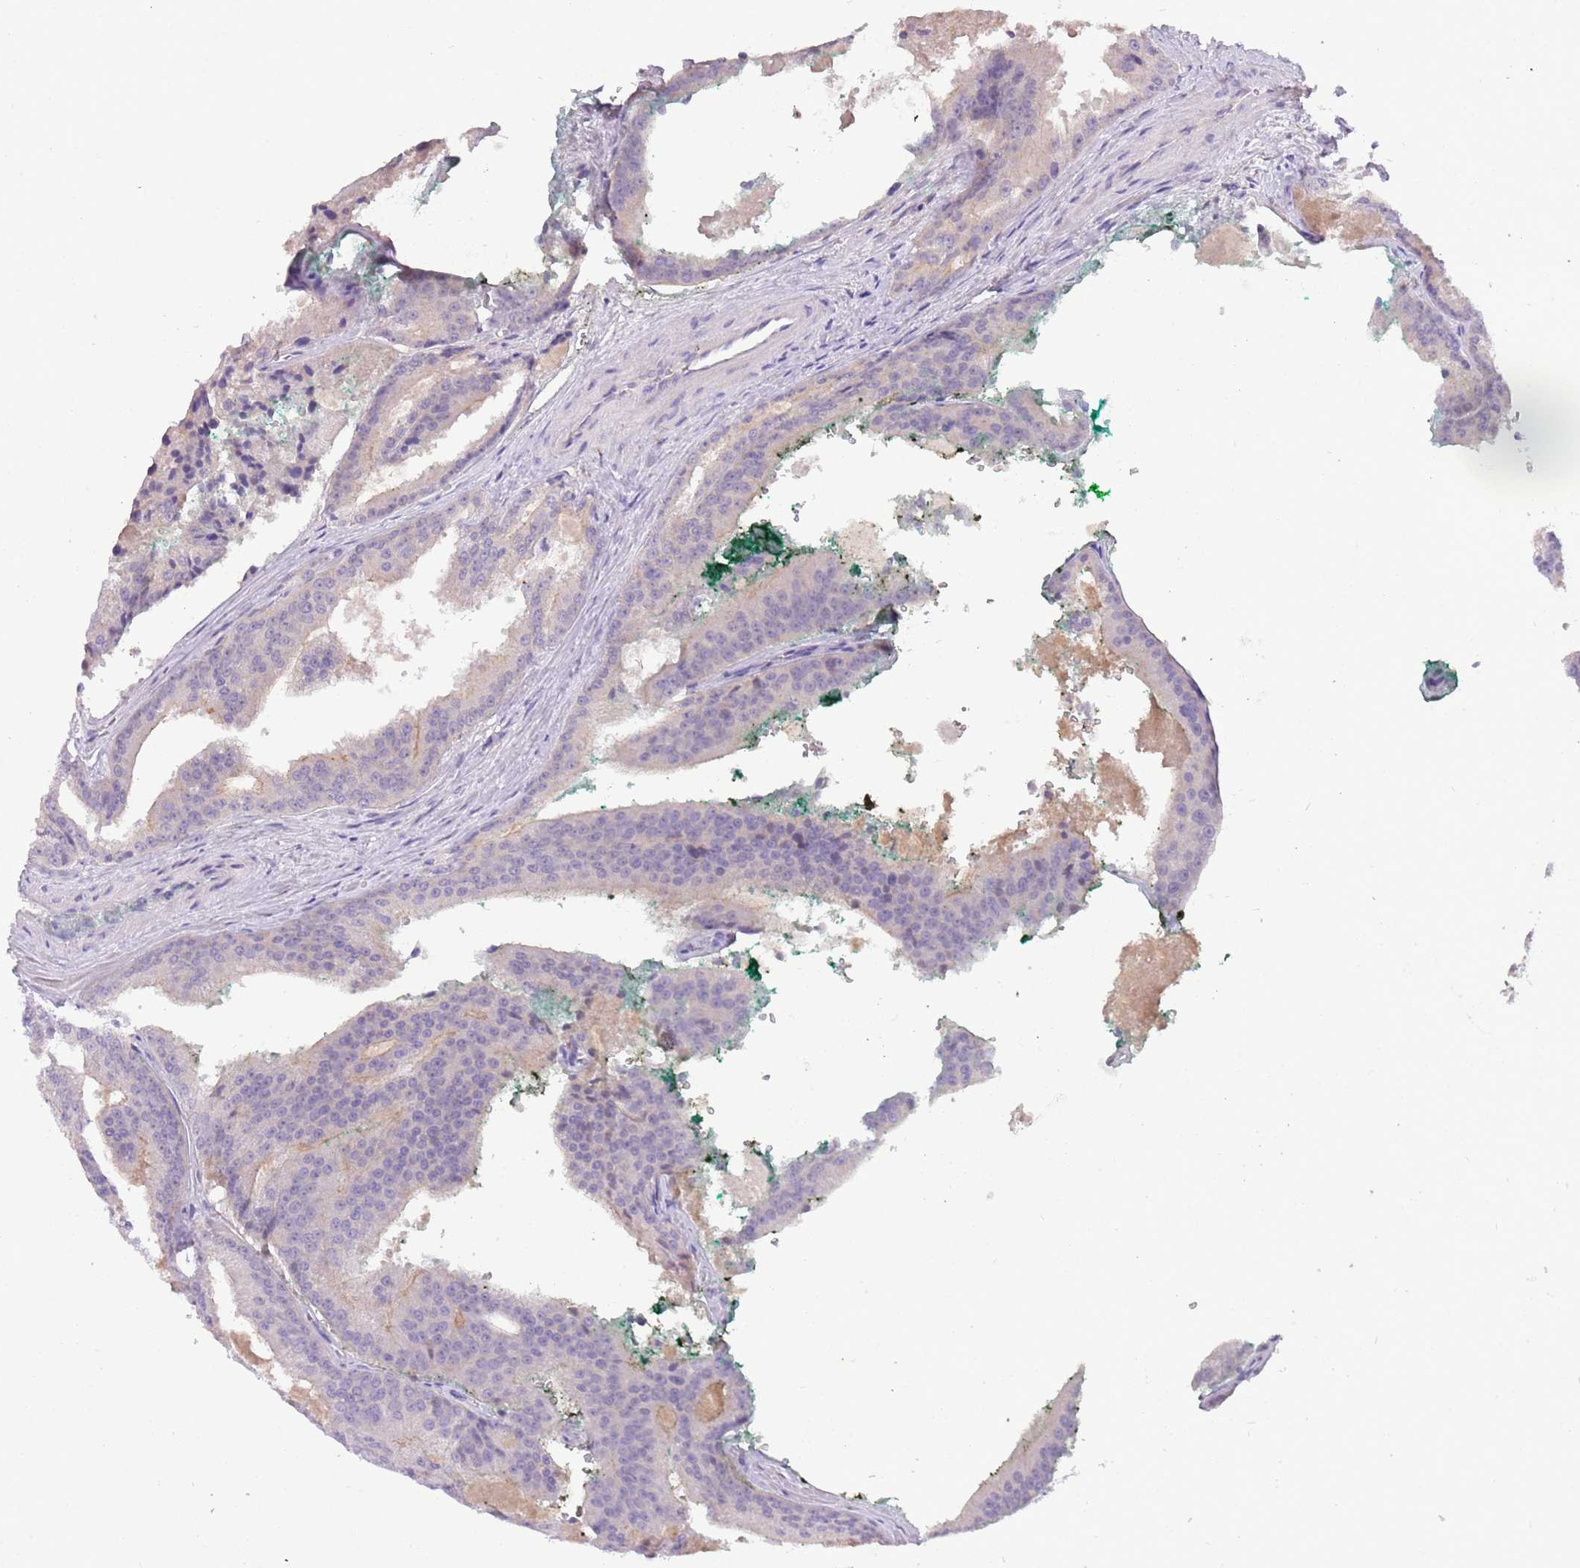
{"staining": {"intensity": "negative", "quantity": "none", "location": "none"}, "tissue": "prostate cancer", "cell_type": "Tumor cells", "image_type": "cancer", "snomed": [{"axis": "morphology", "description": "Adenocarcinoma, High grade"}, {"axis": "topography", "description": "Prostate"}], "caption": "High magnification brightfield microscopy of prostate cancer (high-grade adenocarcinoma) stained with DAB (3,3'-diaminobenzidine) (brown) and counterstained with hematoxylin (blue): tumor cells show no significant positivity. (DAB (3,3'-diaminobenzidine) immunohistochemistry, high magnification).", "gene": "CFAP73", "patient": {"sex": "male", "age": 61}}